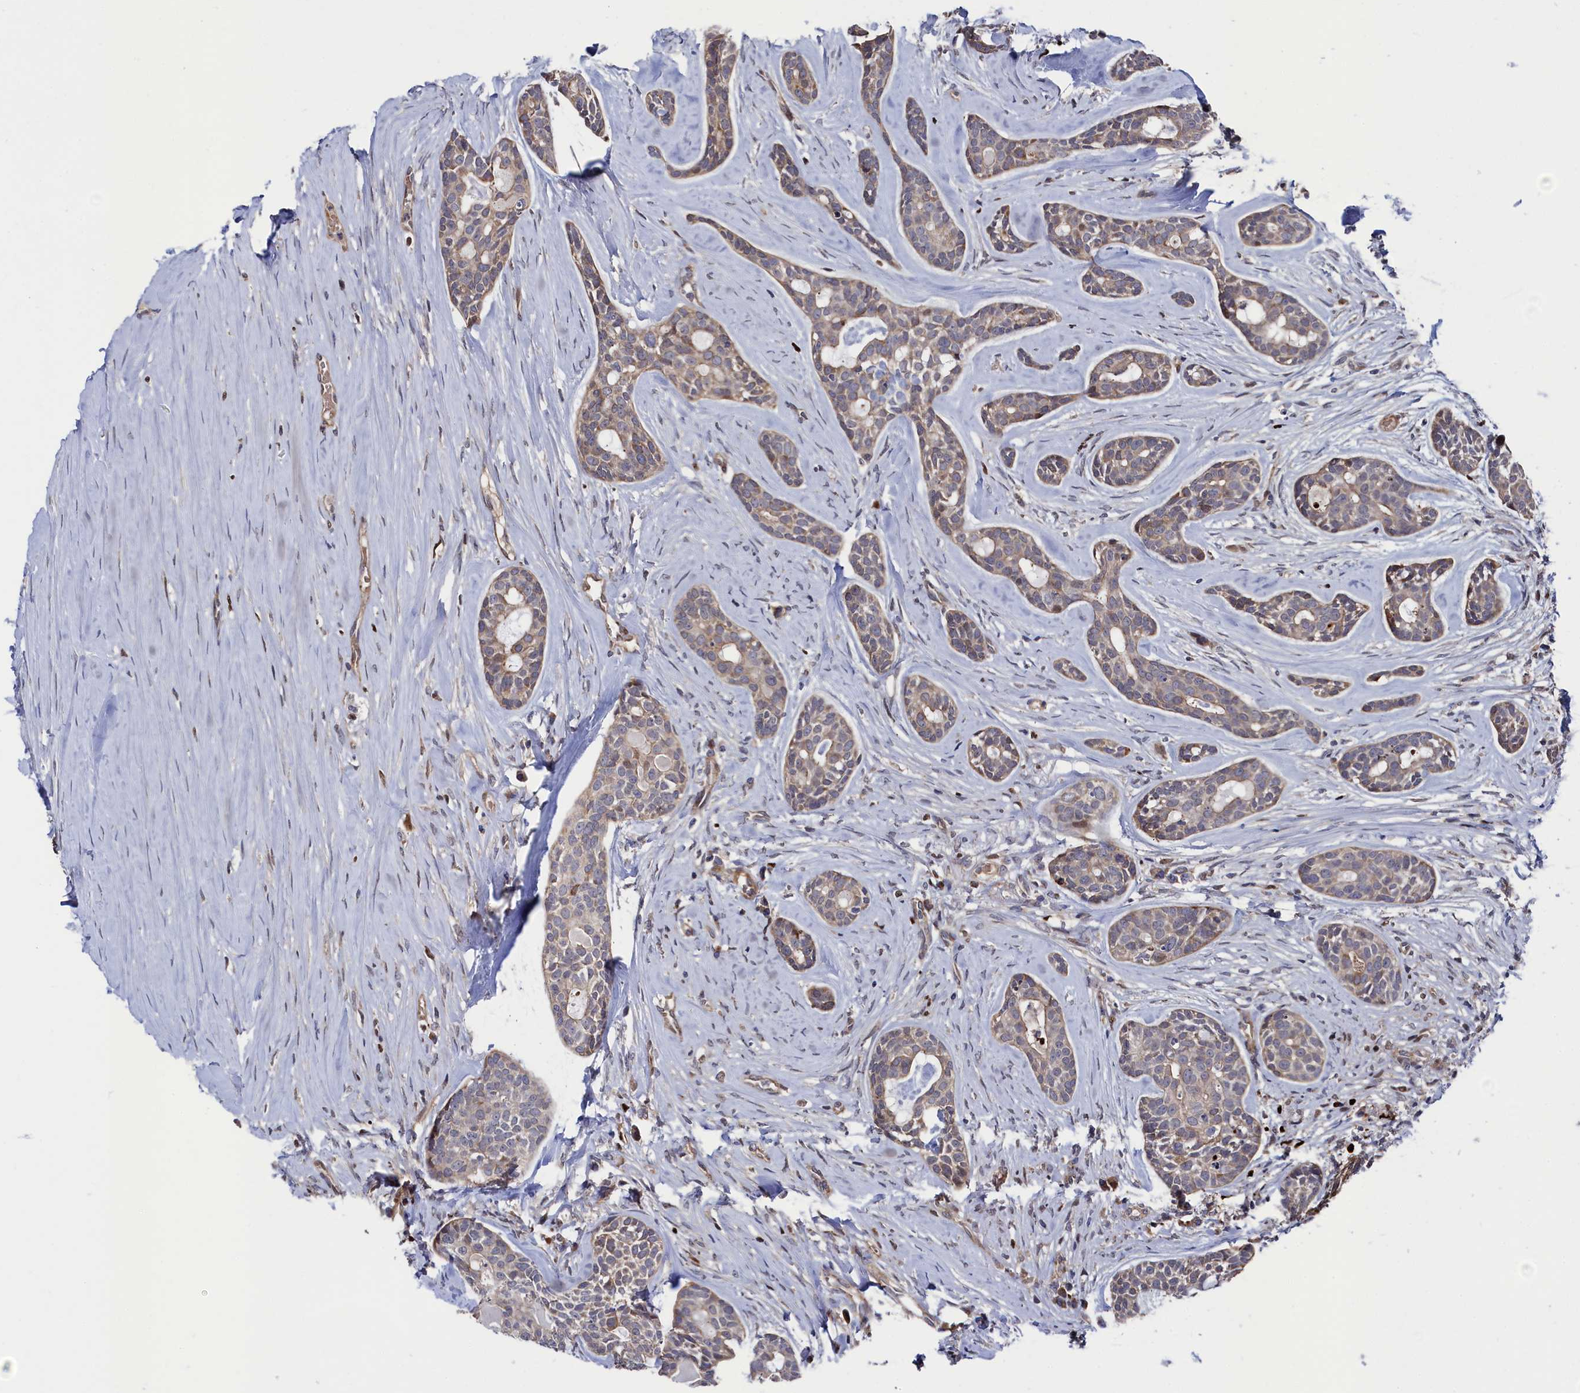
{"staining": {"intensity": "weak", "quantity": "25%-75%", "location": "cytoplasmic/membranous"}, "tissue": "head and neck cancer", "cell_type": "Tumor cells", "image_type": "cancer", "snomed": [{"axis": "morphology", "description": "Adenocarcinoma, NOS"}, {"axis": "topography", "description": "Subcutis"}, {"axis": "topography", "description": "Head-Neck"}], "caption": "Immunohistochemical staining of human head and neck adenocarcinoma shows low levels of weak cytoplasmic/membranous protein staining in about 25%-75% of tumor cells. (DAB (3,3'-diaminobenzidine) IHC, brown staining for protein, blue staining for nuclei).", "gene": "ZNF891", "patient": {"sex": "female", "age": 73}}